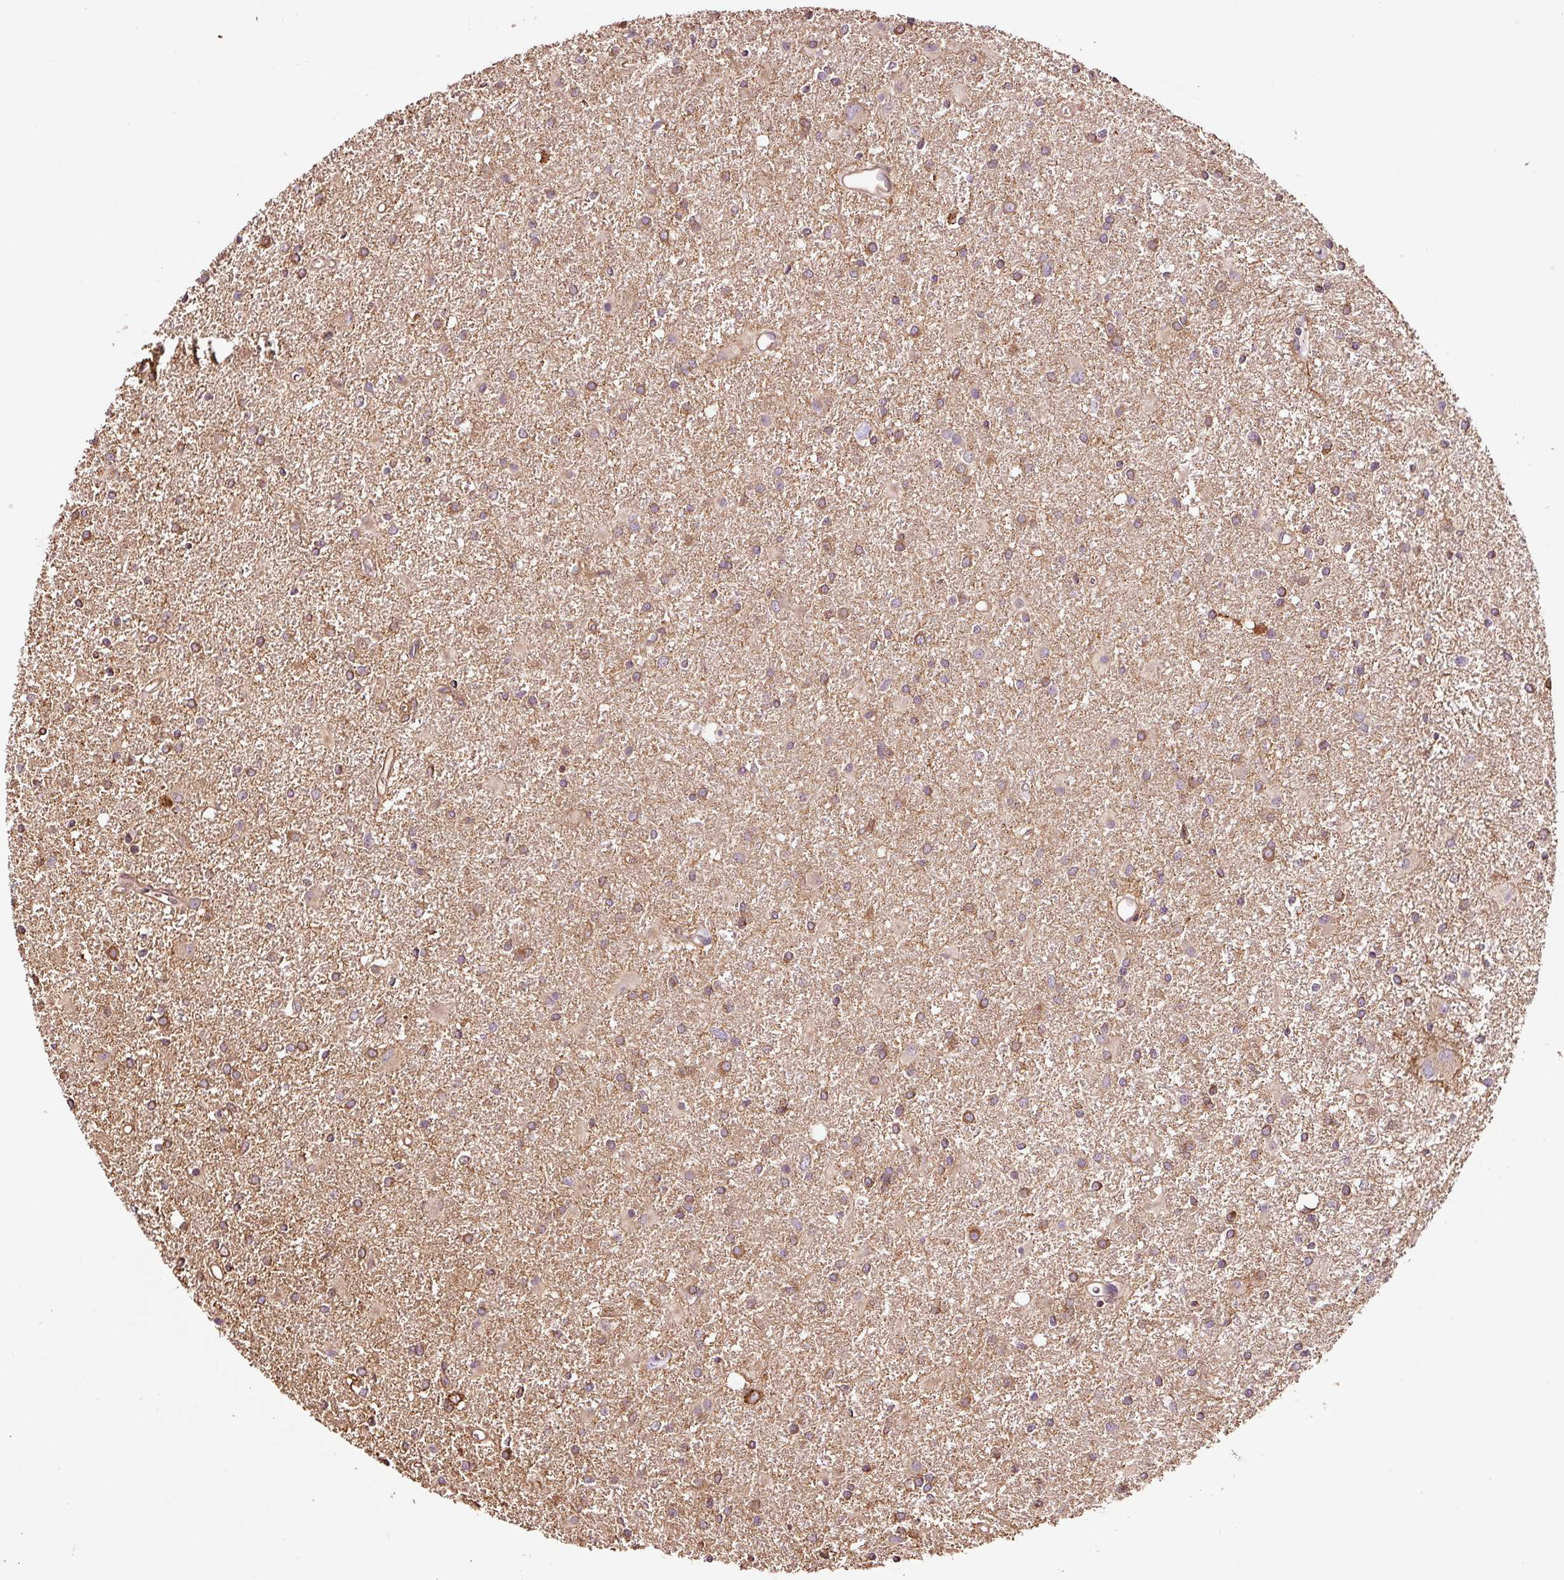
{"staining": {"intensity": "moderate", "quantity": "<25%", "location": "cytoplasmic/membranous"}, "tissue": "glioma", "cell_type": "Tumor cells", "image_type": "cancer", "snomed": [{"axis": "morphology", "description": "Glioma, malignant, High grade"}, {"axis": "topography", "description": "Brain"}], "caption": "Protein staining of glioma tissue reveals moderate cytoplasmic/membranous expression in about <25% of tumor cells. (DAB (3,3'-diaminobenzidine) IHC with brightfield microscopy, high magnification).", "gene": "METAP1", "patient": {"sex": "female", "age": 50}}